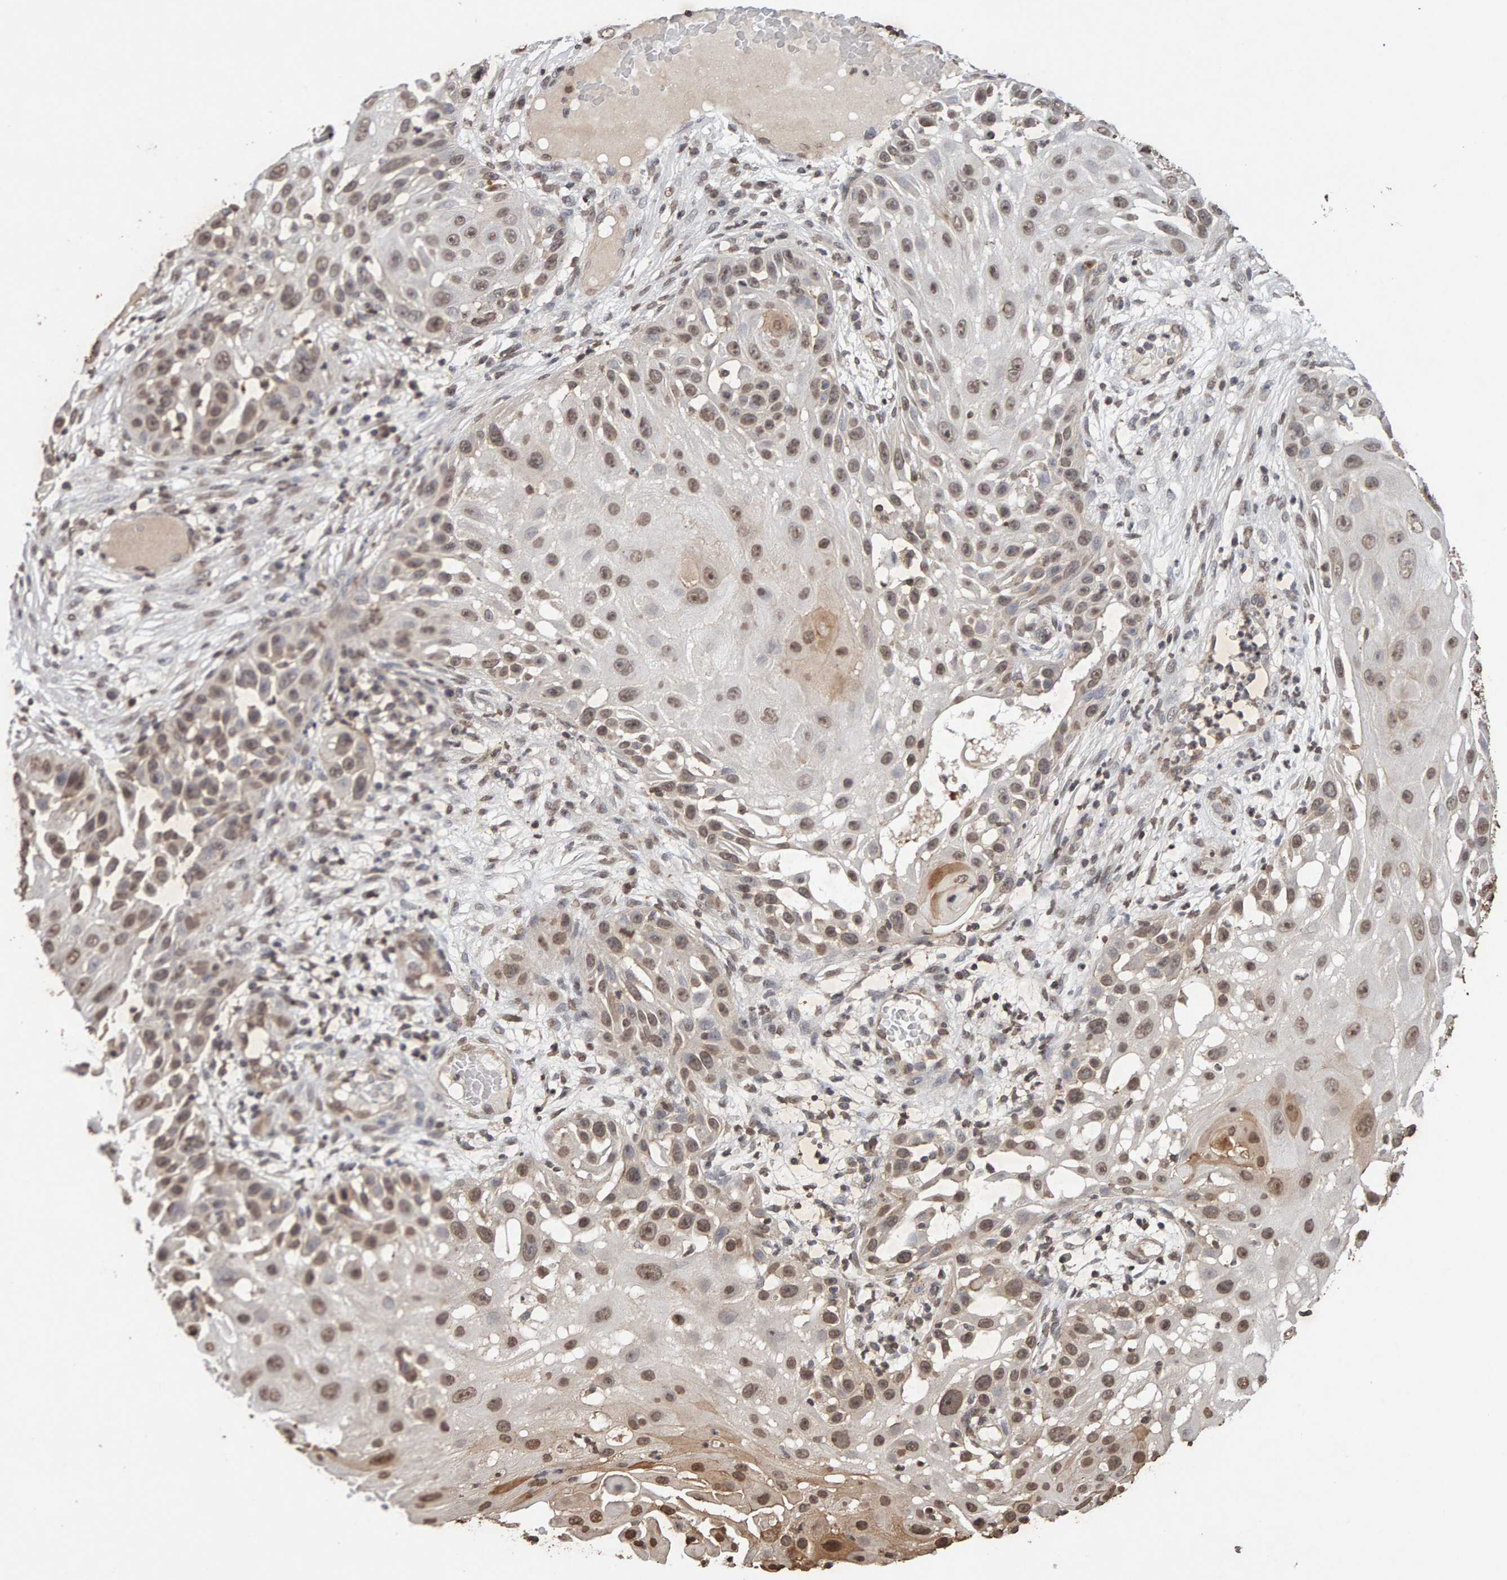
{"staining": {"intensity": "weak", "quantity": ">75%", "location": "nuclear"}, "tissue": "skin cancer", "cell_type": "Tumor cells", "image_type": "cancer", "snomed": [{"axis": "morphology", "description": "Squamous cell carcinoma, NOS"}, {"axis": "topography", "description": "Skin"}], "caption": "IHC histopathology image of human skin cancer stained for a protein (brown), which shows low levels of weak nuclear staining in about >75% of tumor cells.", "gene": "DNAJB5", "patient": {"sex": "female", "age": 44}}